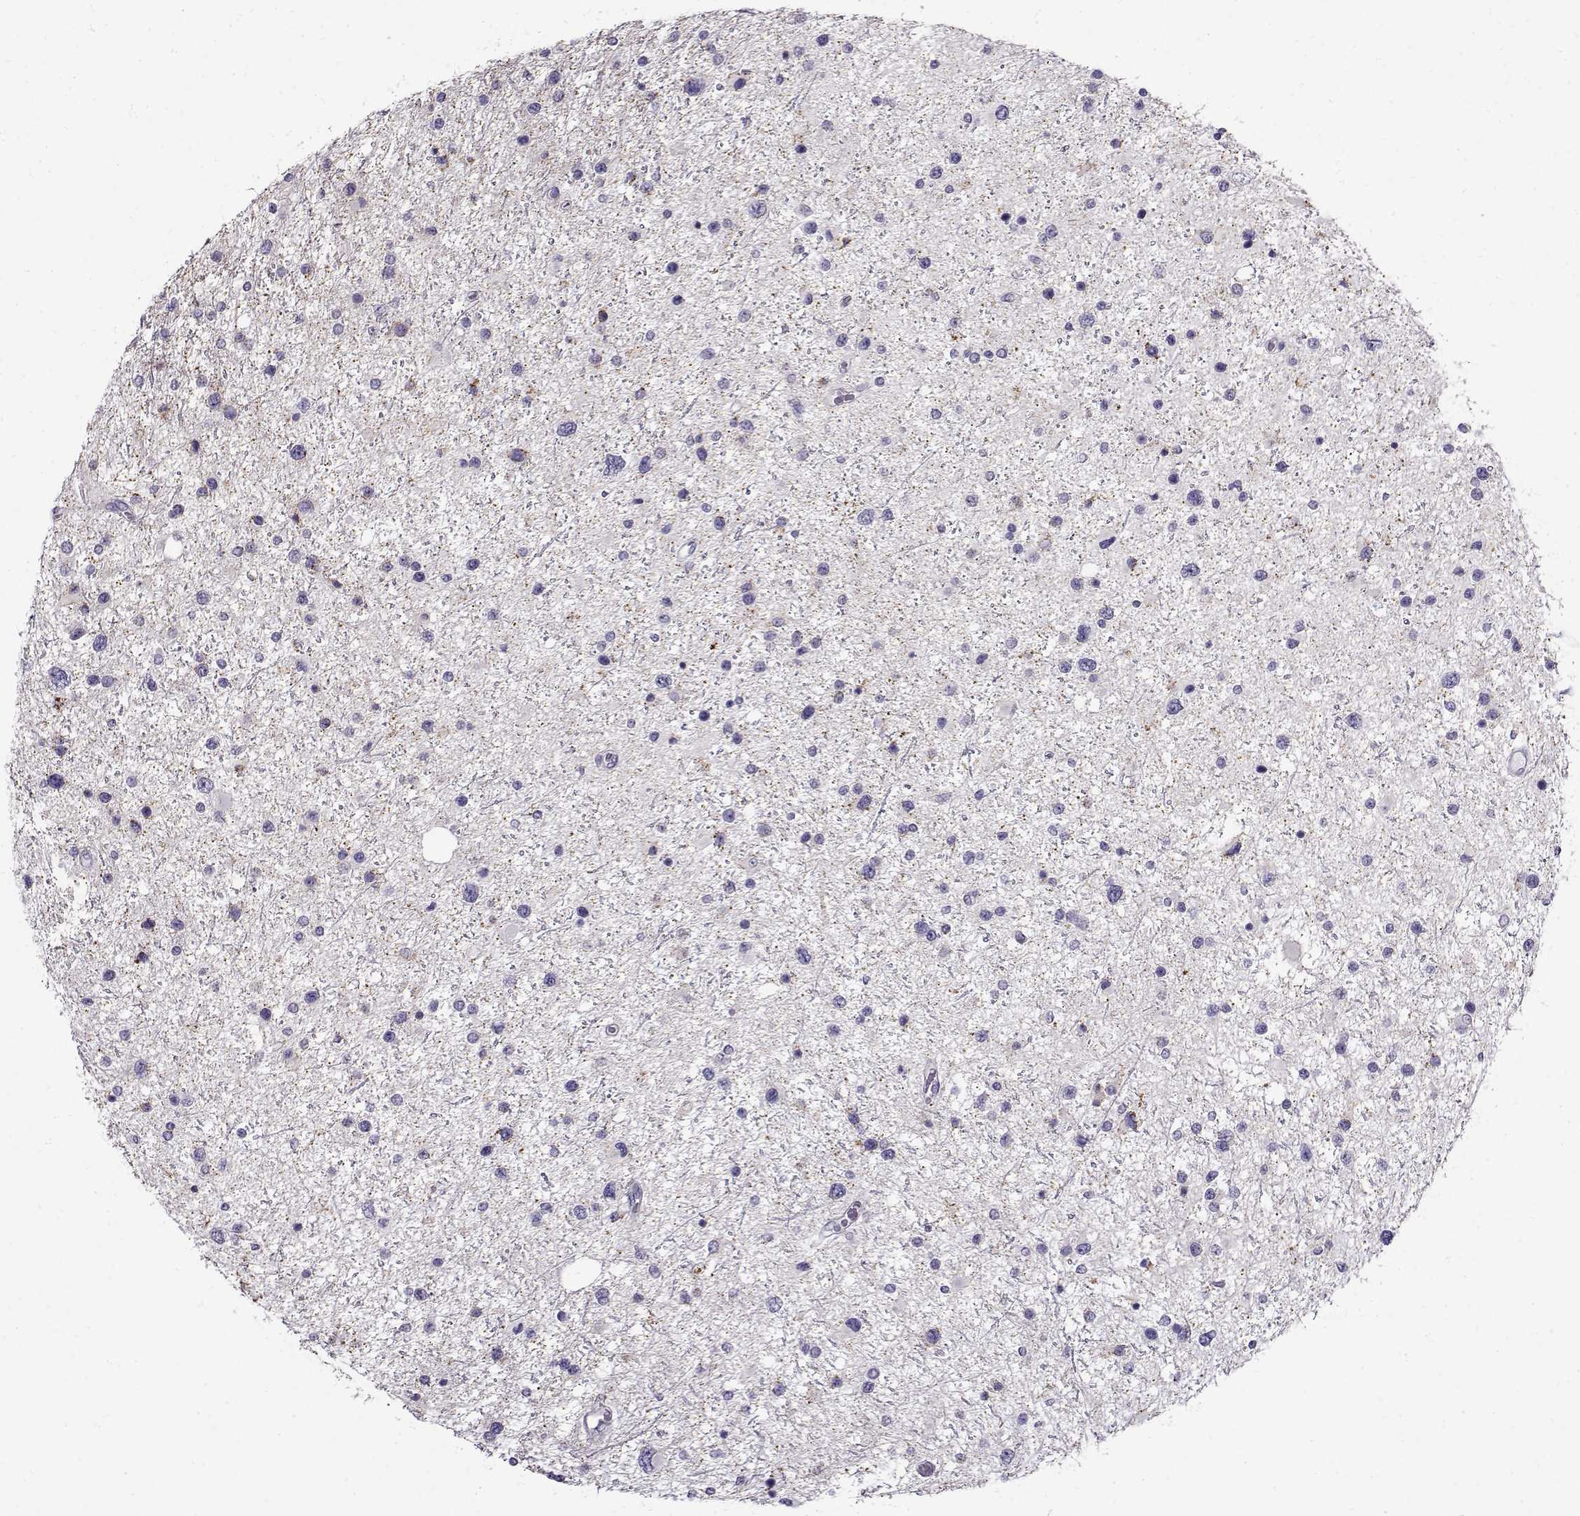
{"staining": {"intensity": "negative", "quantity": "none", "location": "none"}, "tissue": "glioma", "cell_type": "Tumor cells", "image_type": "cancer", "snomed": [{"axis": "morphology", "description": "Glioma, malignant, Low grade"}, {"axis": "topography", "description": "Brain"}], "caption": "This is a histopathology image of IHC staining of low-grade glioma (malignant), which shows no staining in tumor cells.", "gene": "FEZF1", "patient": {"sex": "female", "age": 32}}